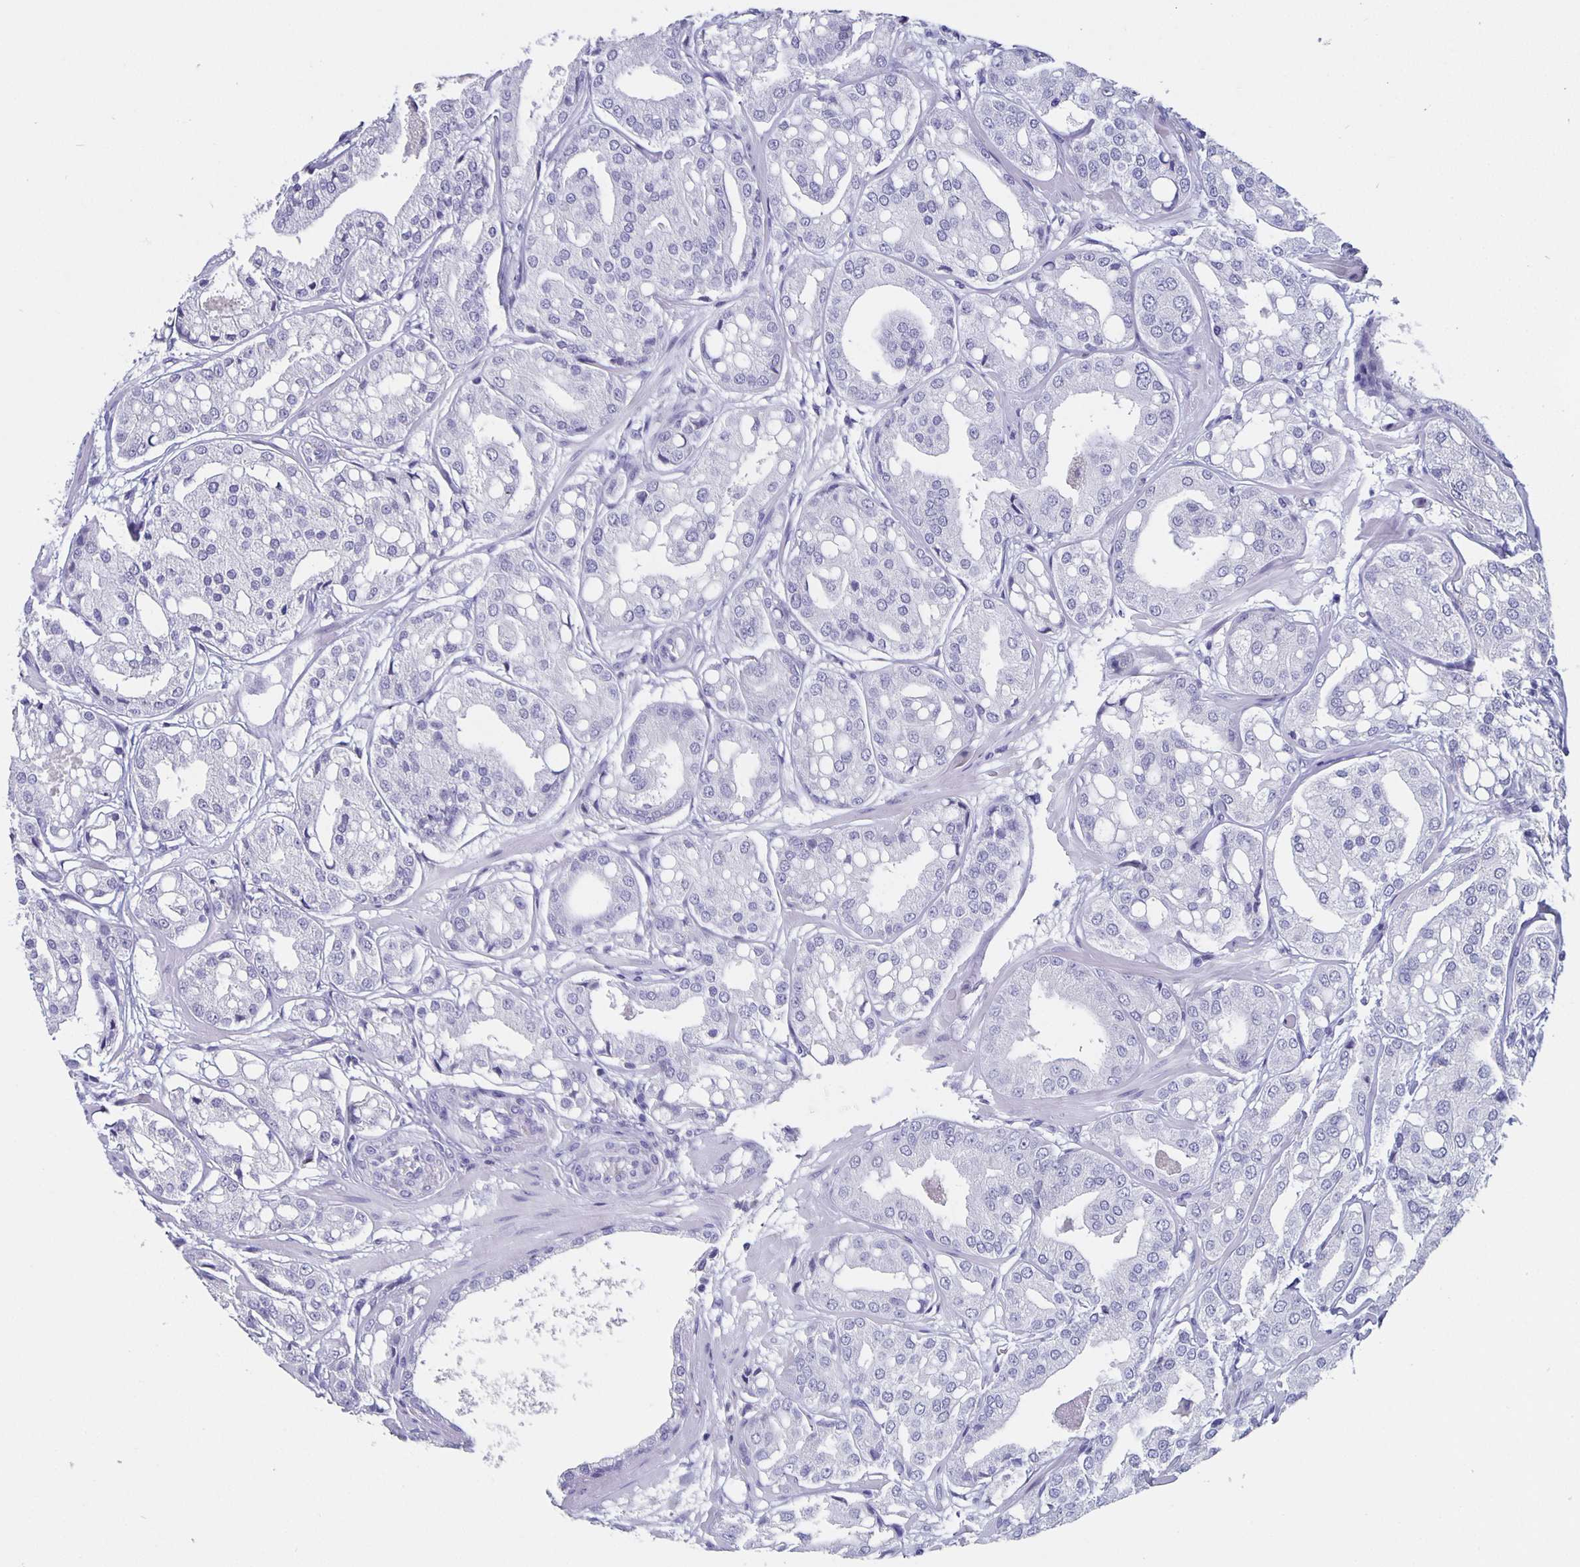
{"staining": {"intensity": "negative", "quantity": "none", "location": "none"}, "tissue": "renal cancer", "cell_type": "Tumor cells", "image_type": "cancer", "snomed": [{"axis": "morphology", "description": "Adenocarcinoma, NOS"}, {"axis": "topography", "description": "Urinary bladder"}], "caption": "Immunohistochemistry histopathology image of neoplastic tissue: human adenocarcinoma (renal) stained with DAB (3,3'-diaminobenzidine) displays no significant protein staining in tumor cells.", "gene": "SATB2", "patient": {"sex": "male", "age": 61}}